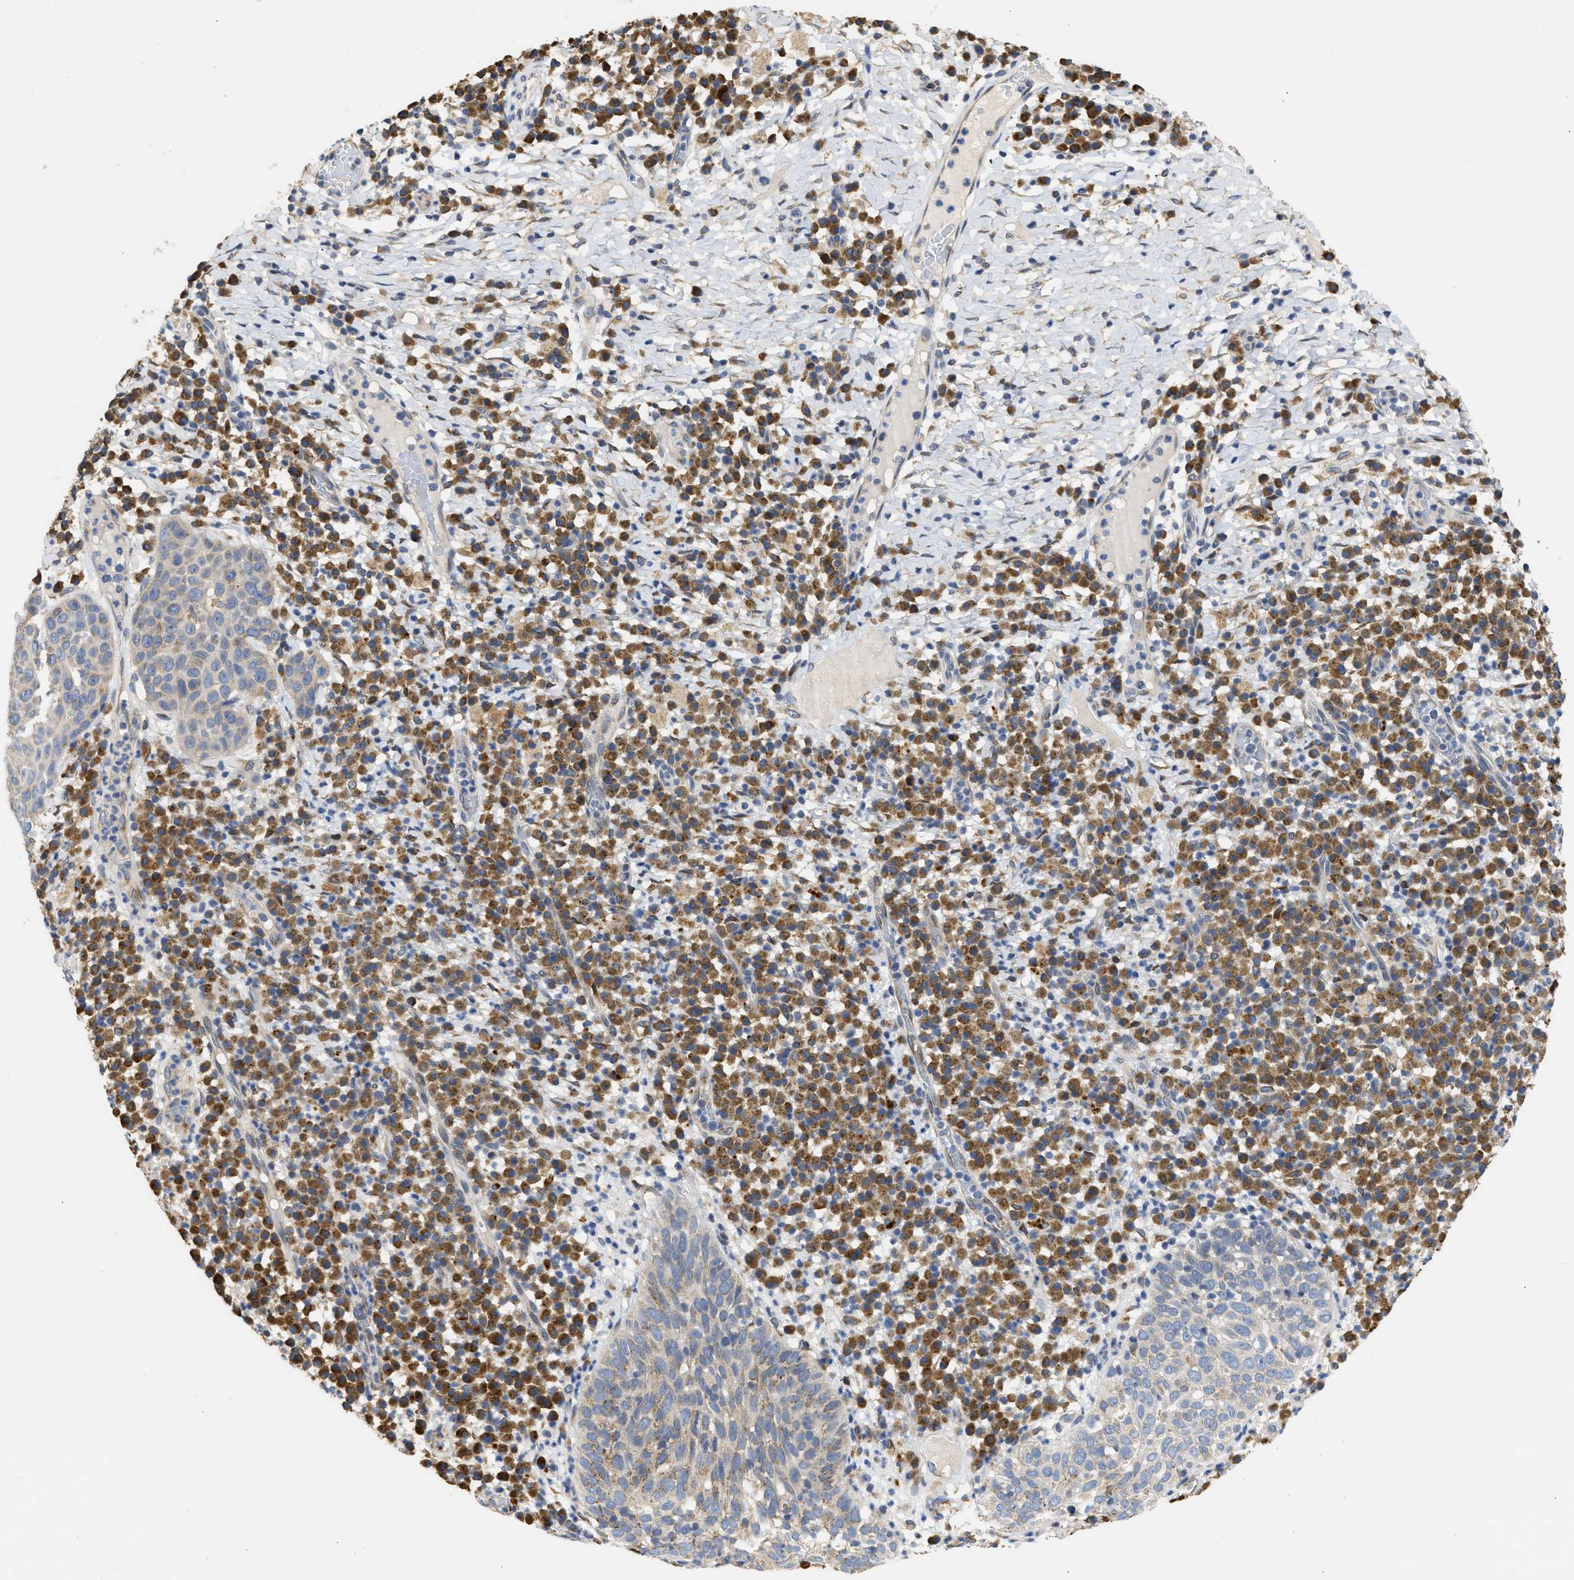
{"staining": {"intensity": "weak", "quantity": ">75%", "location": "cytoplasmic/membranous"}, "tissue": "skin cancer", "cell_type": "Tumor cells", "image_type": "cancer", "snomed": [{"axis": "morphology", "description": "Squamous cell carcinoma in situ, NOS"}, {"axis": "morphology", "description": "Squamous cell carcinoma, NOS"}, {"axis": "topography", "description": "Skin"}], "caption": "Immunohistochemistry (IHC) staining of skin cancer (squamous cell carcinoma in situ), which displays low levels of weak cytoplasmic/membranous positivity in about >75% of tumor cells indicating weak cytoplasmic/membranous protein positivity. The staining was performed using DAB (3,3'-diaminobenzidine) (brown) for protein detection and nuclei were counterstained in hematoxylin (blue).", "gene": "TMED1", "patient": {"sex": "male", "age": 93}}